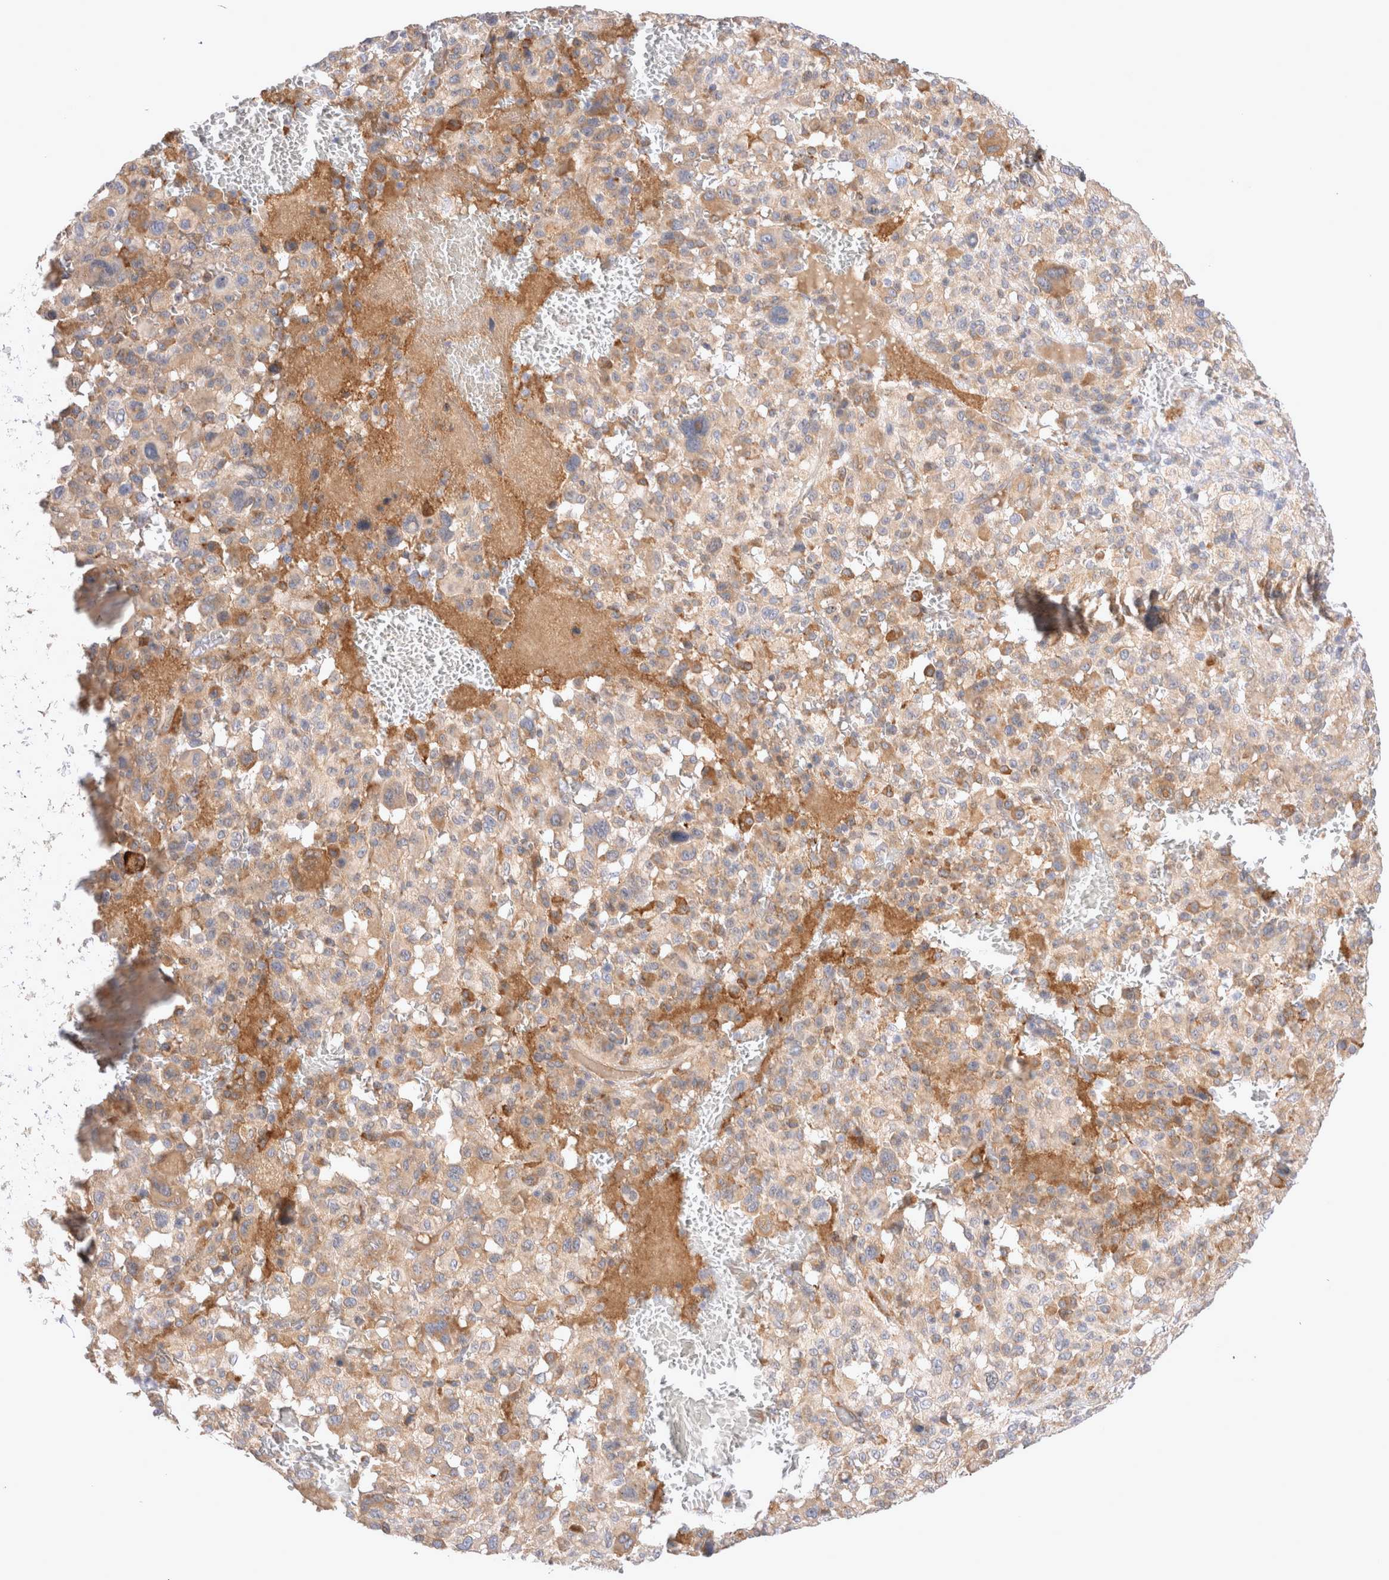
{"staining": {"intensity": "weak", "quantity": ">75%", "location": "cytoplasmic/membranous"}, "tissue": "melanoma", "cell_type": "Tumor cells", "image_type": "cancer", "snomed": [{"axis": "morphology", "description": "Malignant melanoma, Metastatic site"}, {"axis": "topography", "description": "Skin"}], "caption": "The micrograph demonstrates staining of melanoma, revealing weak cytoplasmic/membranous protein staining (brown color) within tumor cells. Using DAB (3,3'-diaminobenzidine) (brown) and hematoxylin (blue) stains, captured at high magnification using brightfield microscopy.", "gene": "NPC1", "patient": {"sex": "female", "age": 74}}